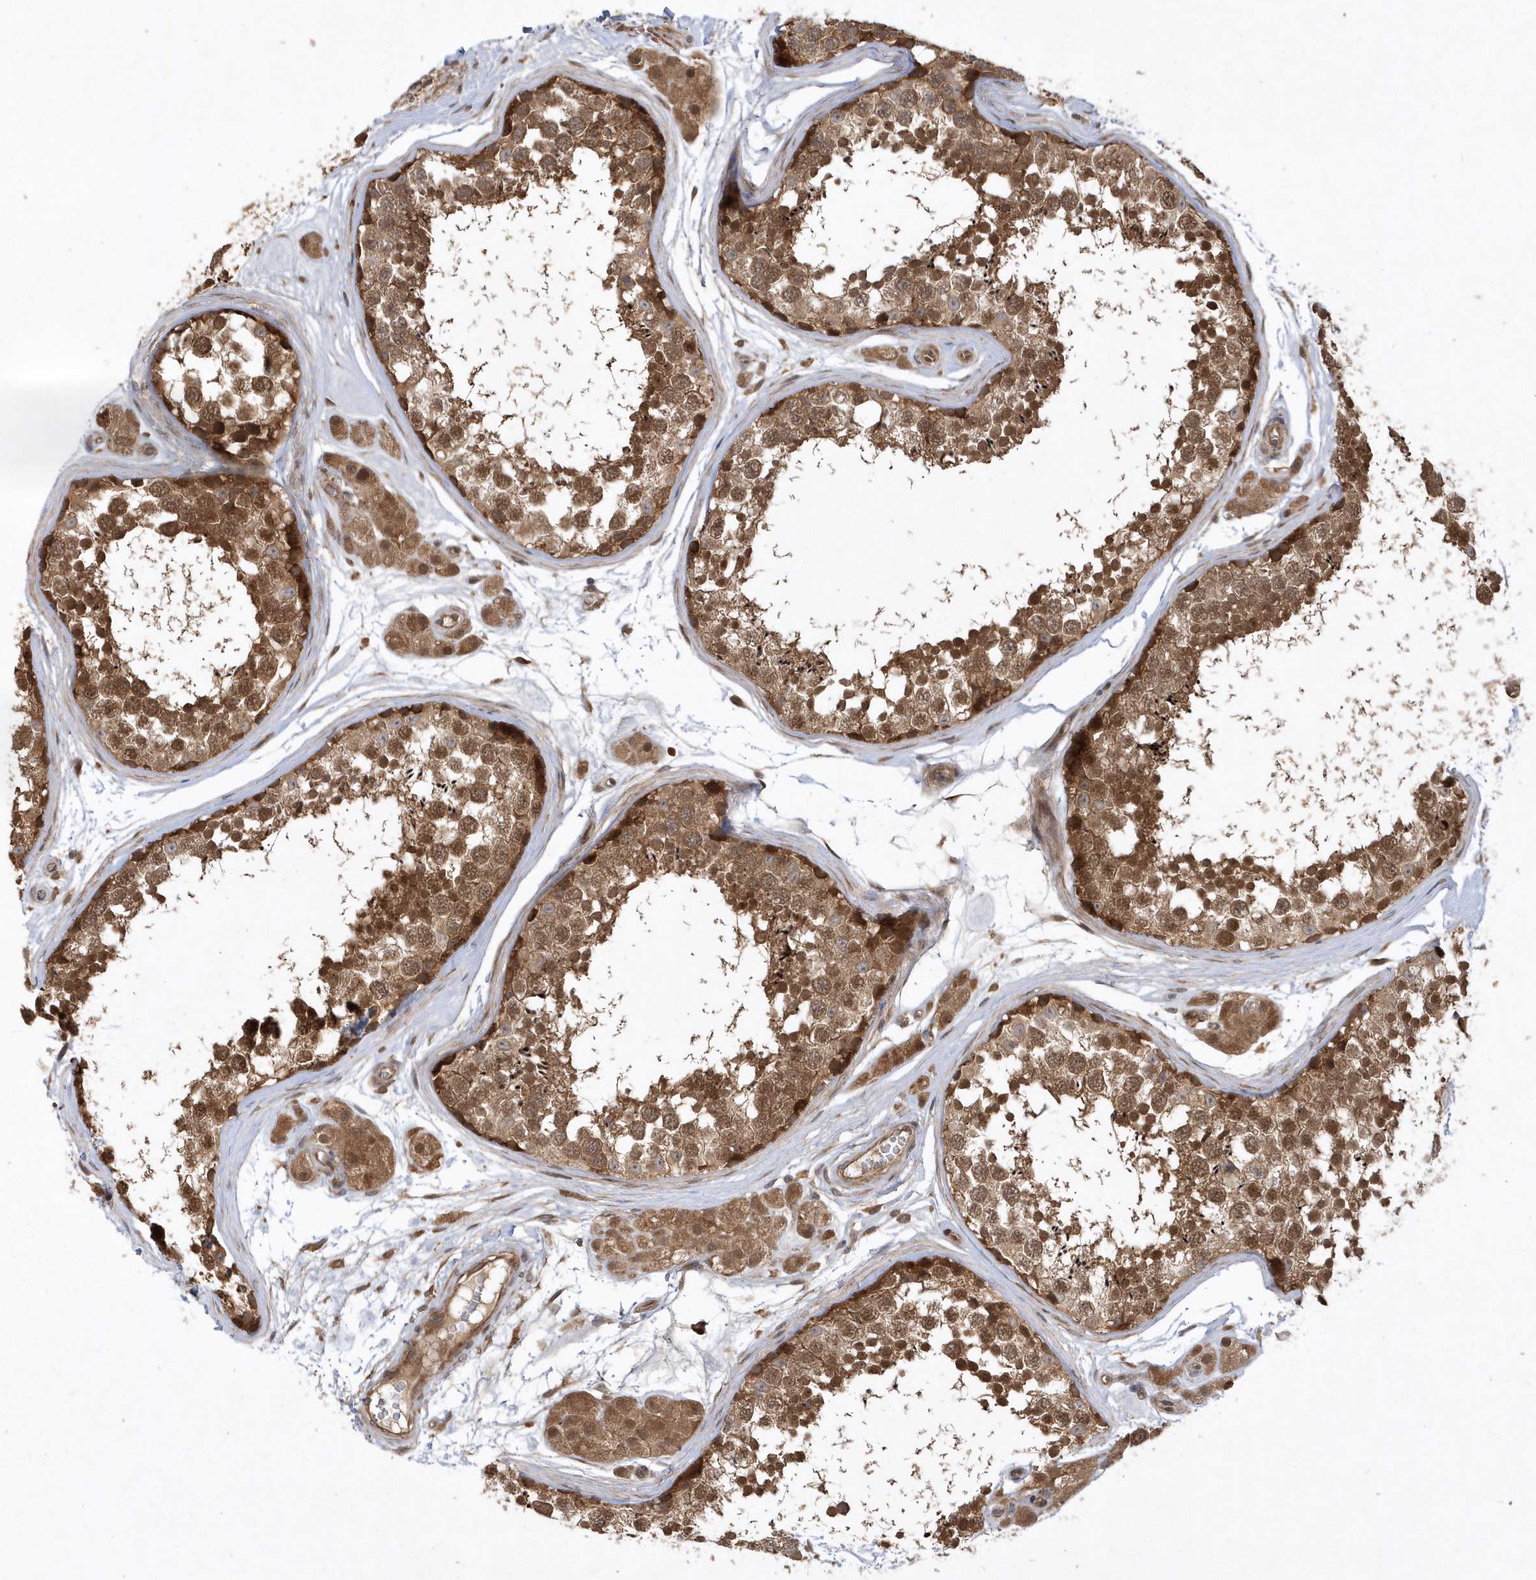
{"staining": {"intensity": "strong", "quantity": ">75%", "location": "cytoplasmic/membranous,nuclear"}, "tissue": "testis", "cell_type": "Cells in seminiferous ducts", "image_type": "normal", "snomed": [{"axis": "morphology", "description": "Normal tissue, NOS"}, {"axis": "topography", "description": "Testis"}], "caption": "Immunohistochemical staining of unremarkable human testis reveals high levels of strong cytoplasmic/membranous,nuclear expression in about >75% of cells in seminiferous ducts. (IHC, brightfield microscopy, high magnification).", "gene": "GFM2", "patient": {"sex": "male", "age": 56}}